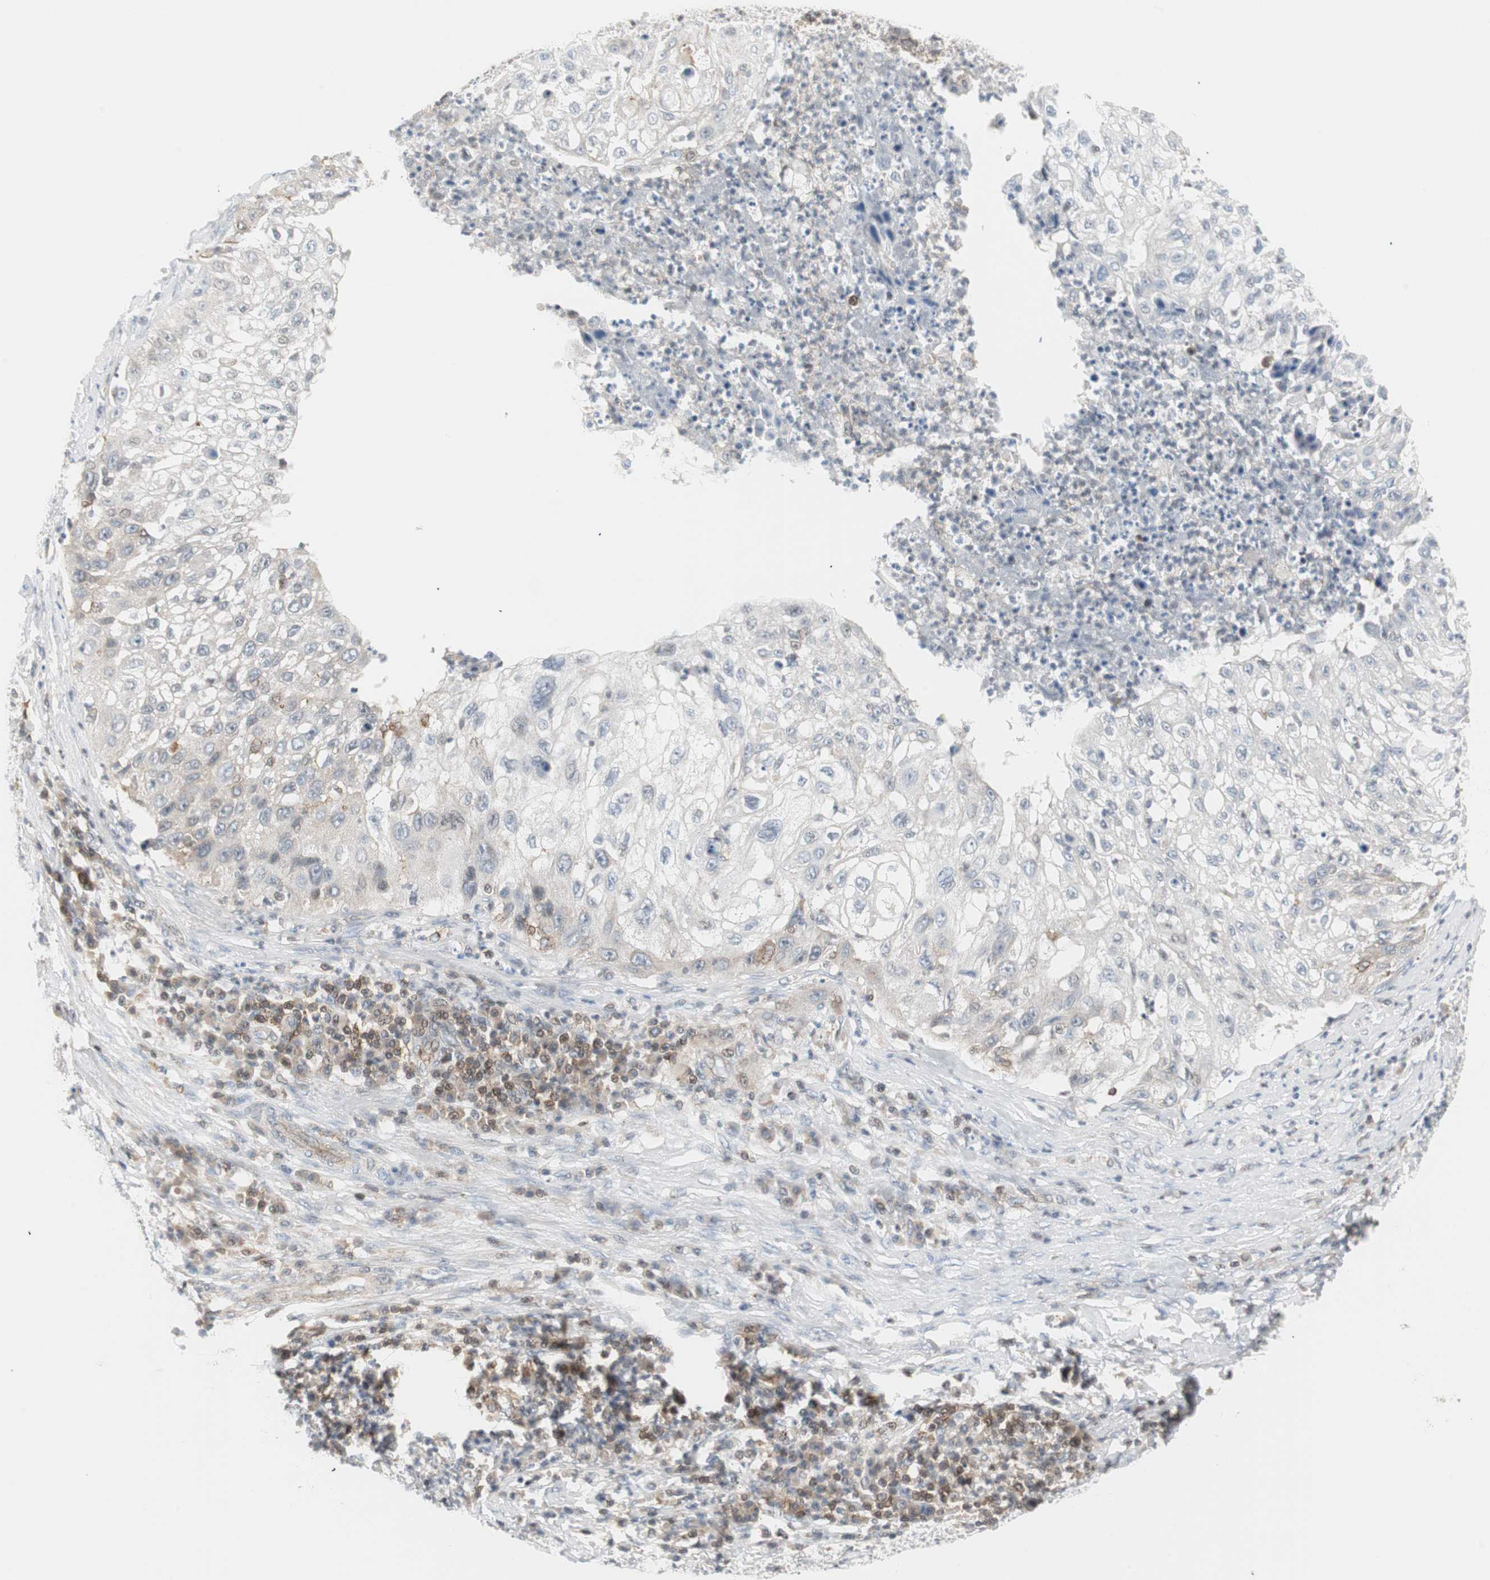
{"staining": {"intensity": "weak", "quantity": ">75%", "location": "cytoplasmic/membranous"}, "tissue": "lung cancer", "cell_type": "Tumor cells", "image_type": "cancer", "snomed": [{"axis": "morphology", "description": "Inflammation, NOS"}, {"axis": "morphology", "description": "Squamous cell carcinoma, NOS"}, {"axis": "topography", "description": "Lymph node"}, {"axis": "topography", "description": "Soft tissue"}, {"axis": "topography", "description": "Lung"}], "caption": "Lung cancer tissue shows weak cytoplasmic/membranous expression in about >75% of tumor cells", "gene": "PPP1CA", "patient": {"sex": "male", "age": 66}}